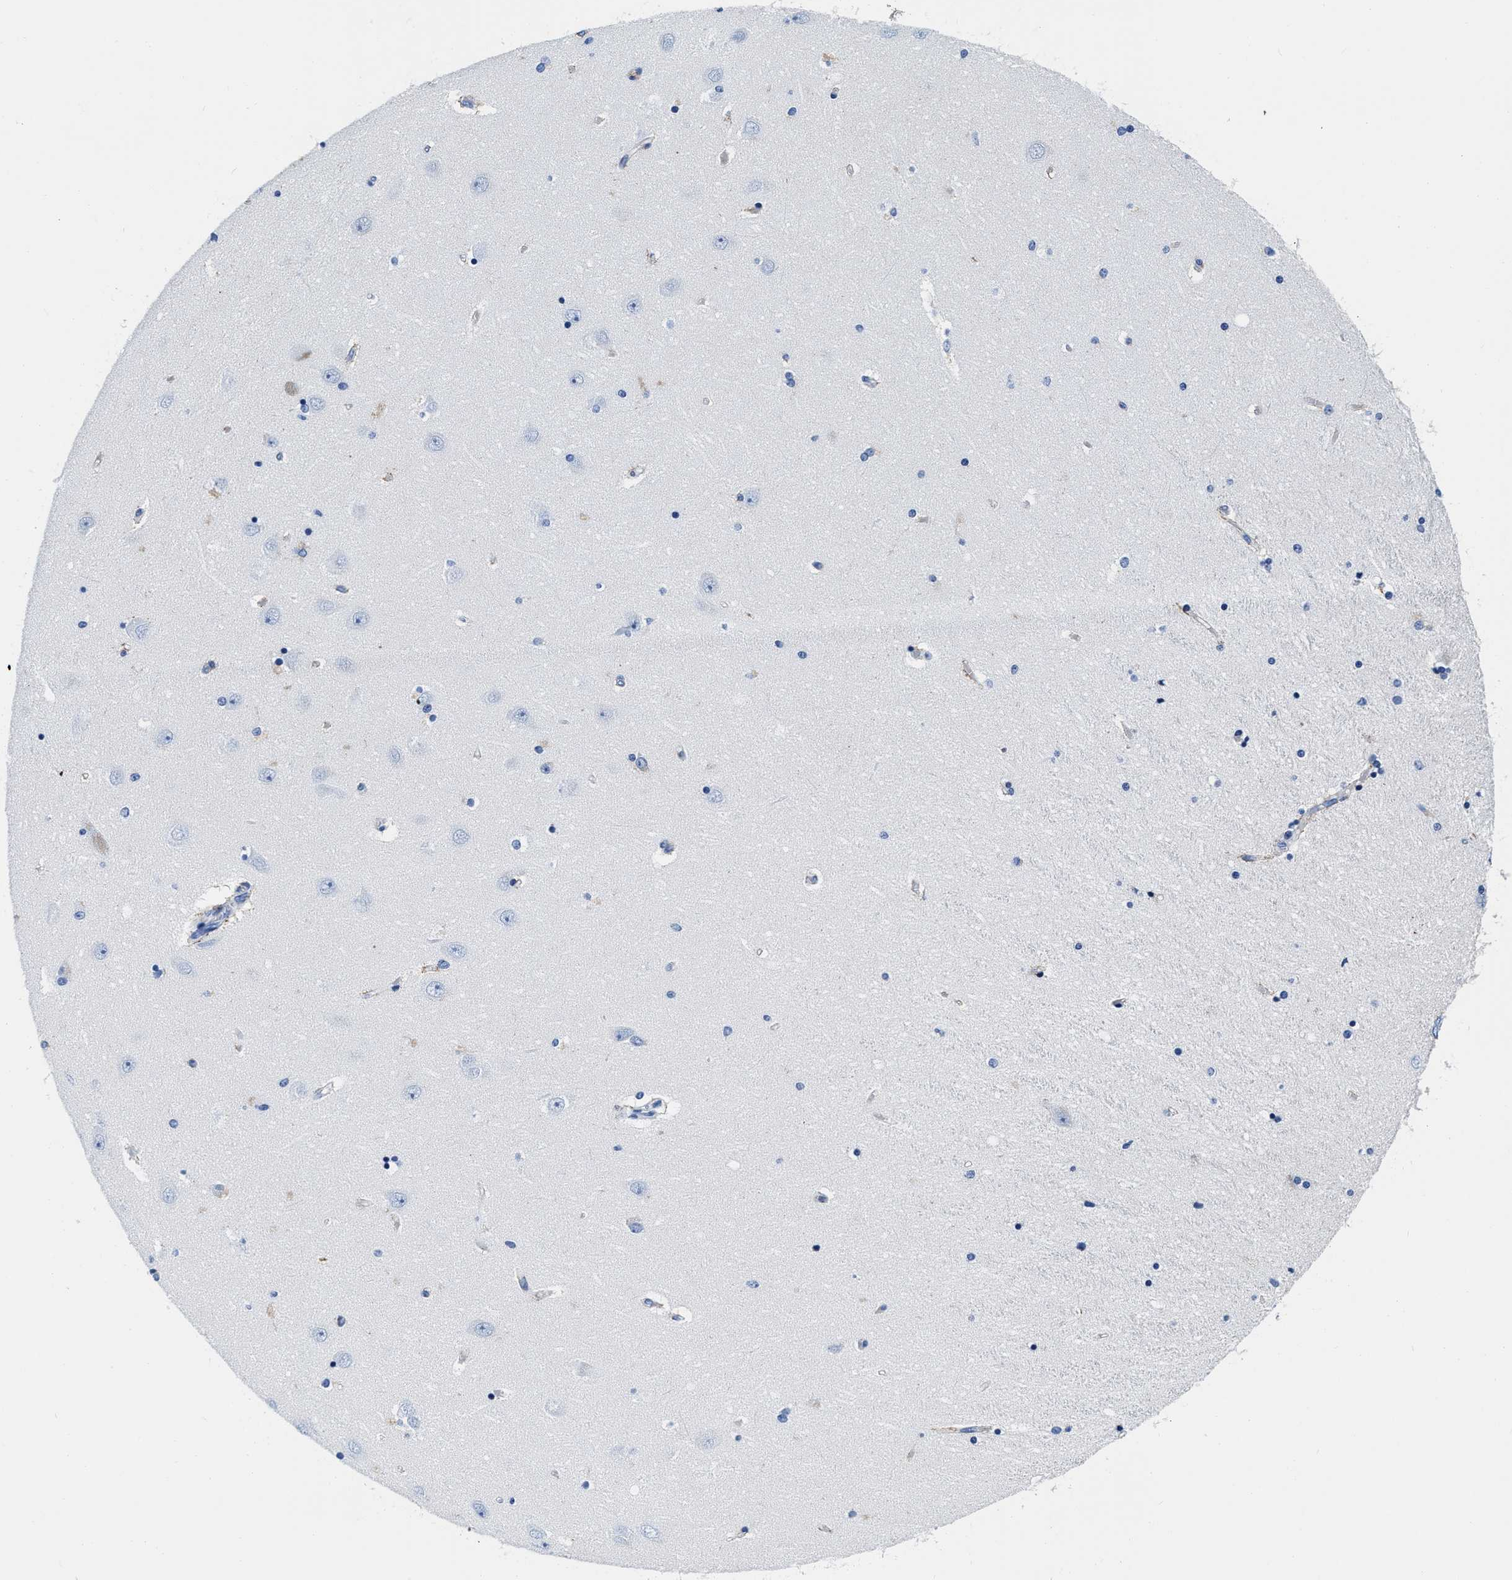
{"staining": {"intensity": "negative", "quantity": "none", "location": "none"}, "tissue": "hippocampus", "cell_type": "Glial cells", "image_type": "normal", "snomed": [{"axis": "morphology", "description": "Normal tissue, NOS"}, {"axis": "topography", "description": "Hippocampus"}], "caption": "Immunohistochemistry (IHC) micrograph of normal hippocampus: human hippocampus stained with DAB (3,3'-diaminobenzidine) displays no significant protein staining in glial cells.", "gene": "CER1", "patient": {"sex": "female", "age": 54}}